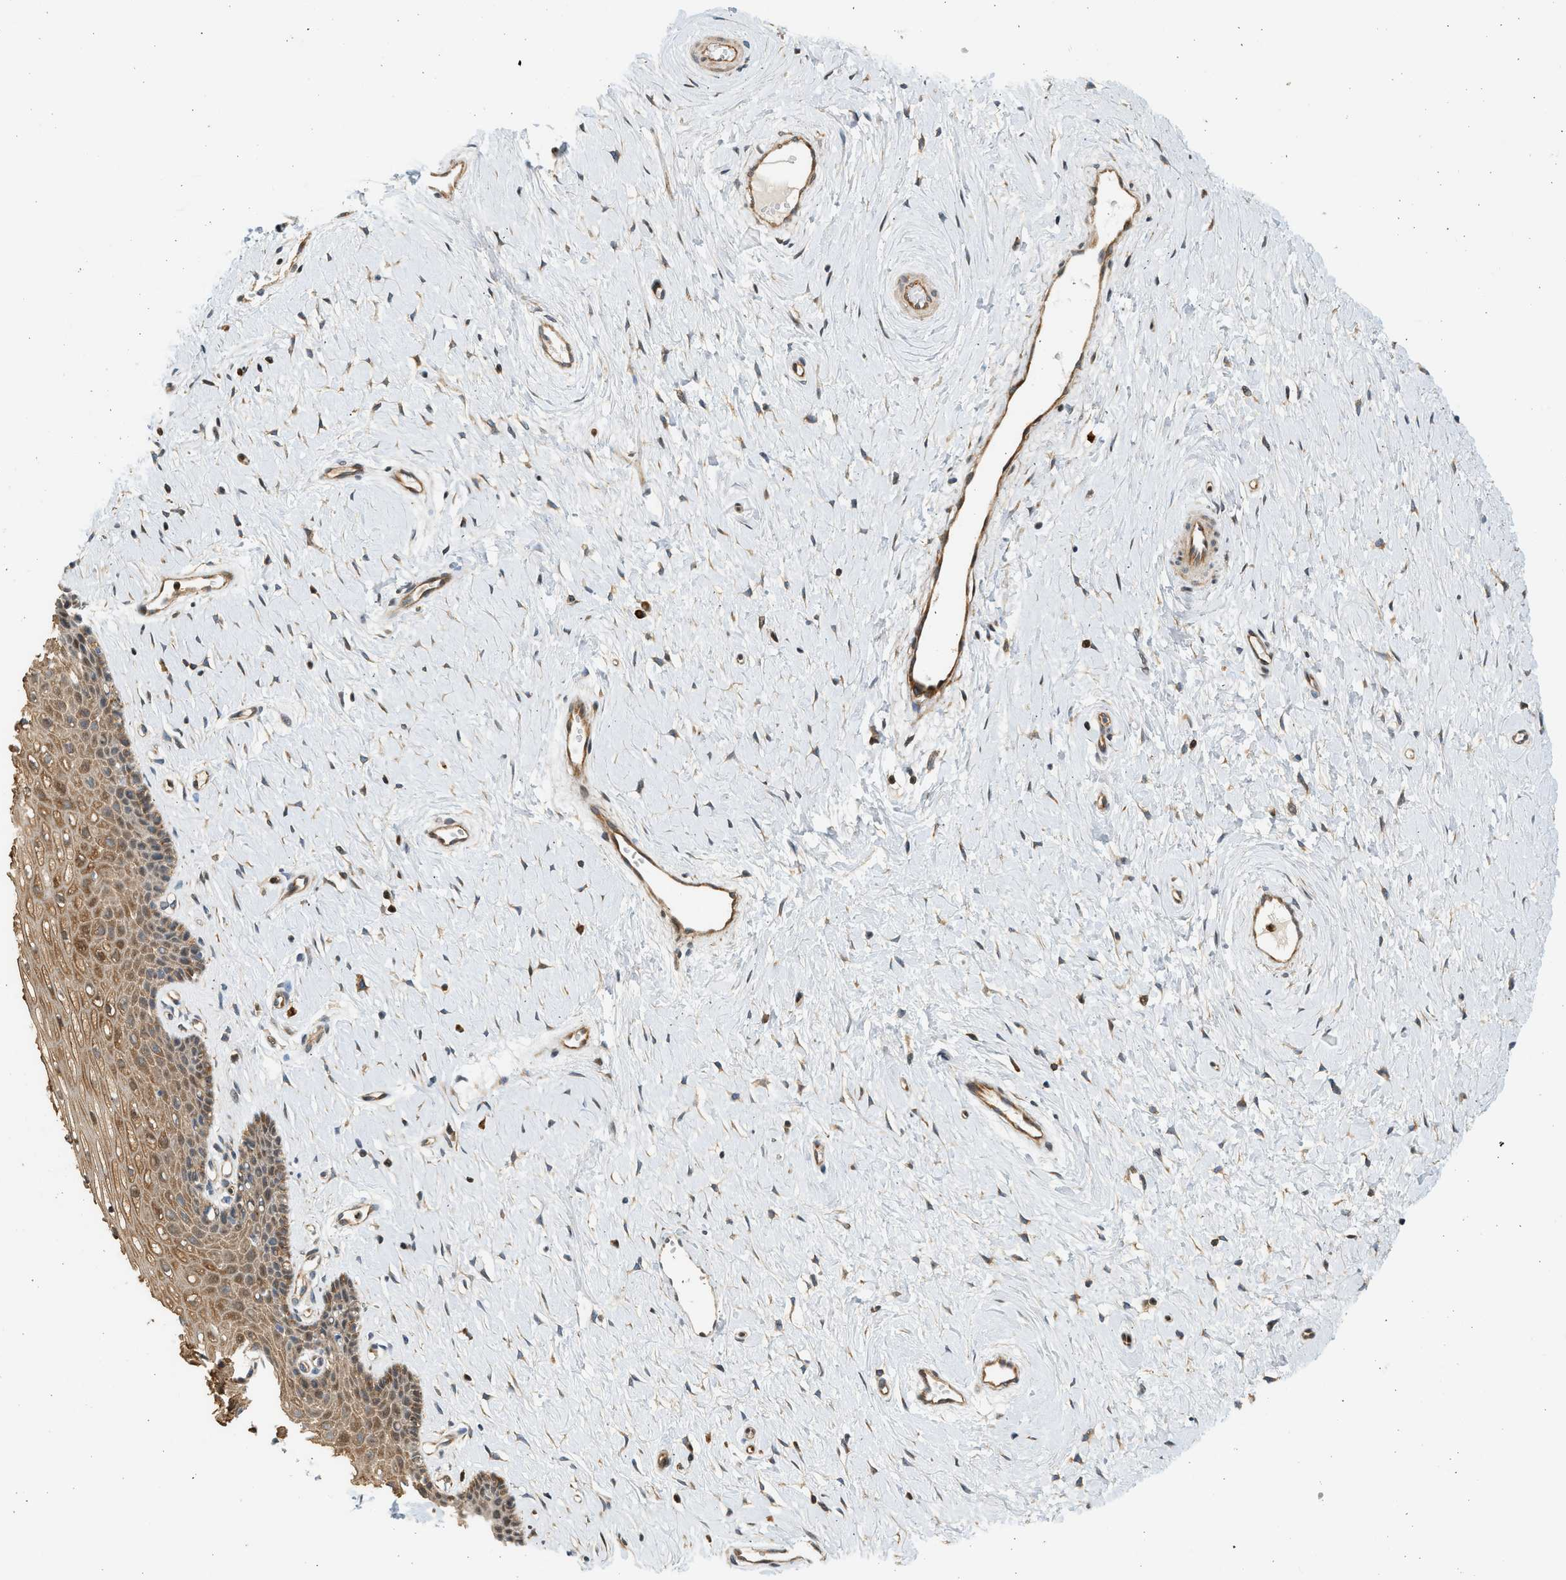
{"staining": {"intensity": "moderate", "quantity": ">75%", "location": "cytoplasmic/membranous"}, "tissue": "cervix", "cell_type": "Squamous epithelial cells", "image_type": "normal", "snomed": [{"axis": "morphology", "description": "Normal tissue, NOS"}, {"axis": "topography", "description": "Cervix"}], "caption": "Benign cervix reveals moderate cytoplasmic/membranous staining in about >75% of squamous epithelial cells, visualized by immunohistochemistry.", "gene": "NRSN2", "patient": {"sex": "female", "age": 39}}